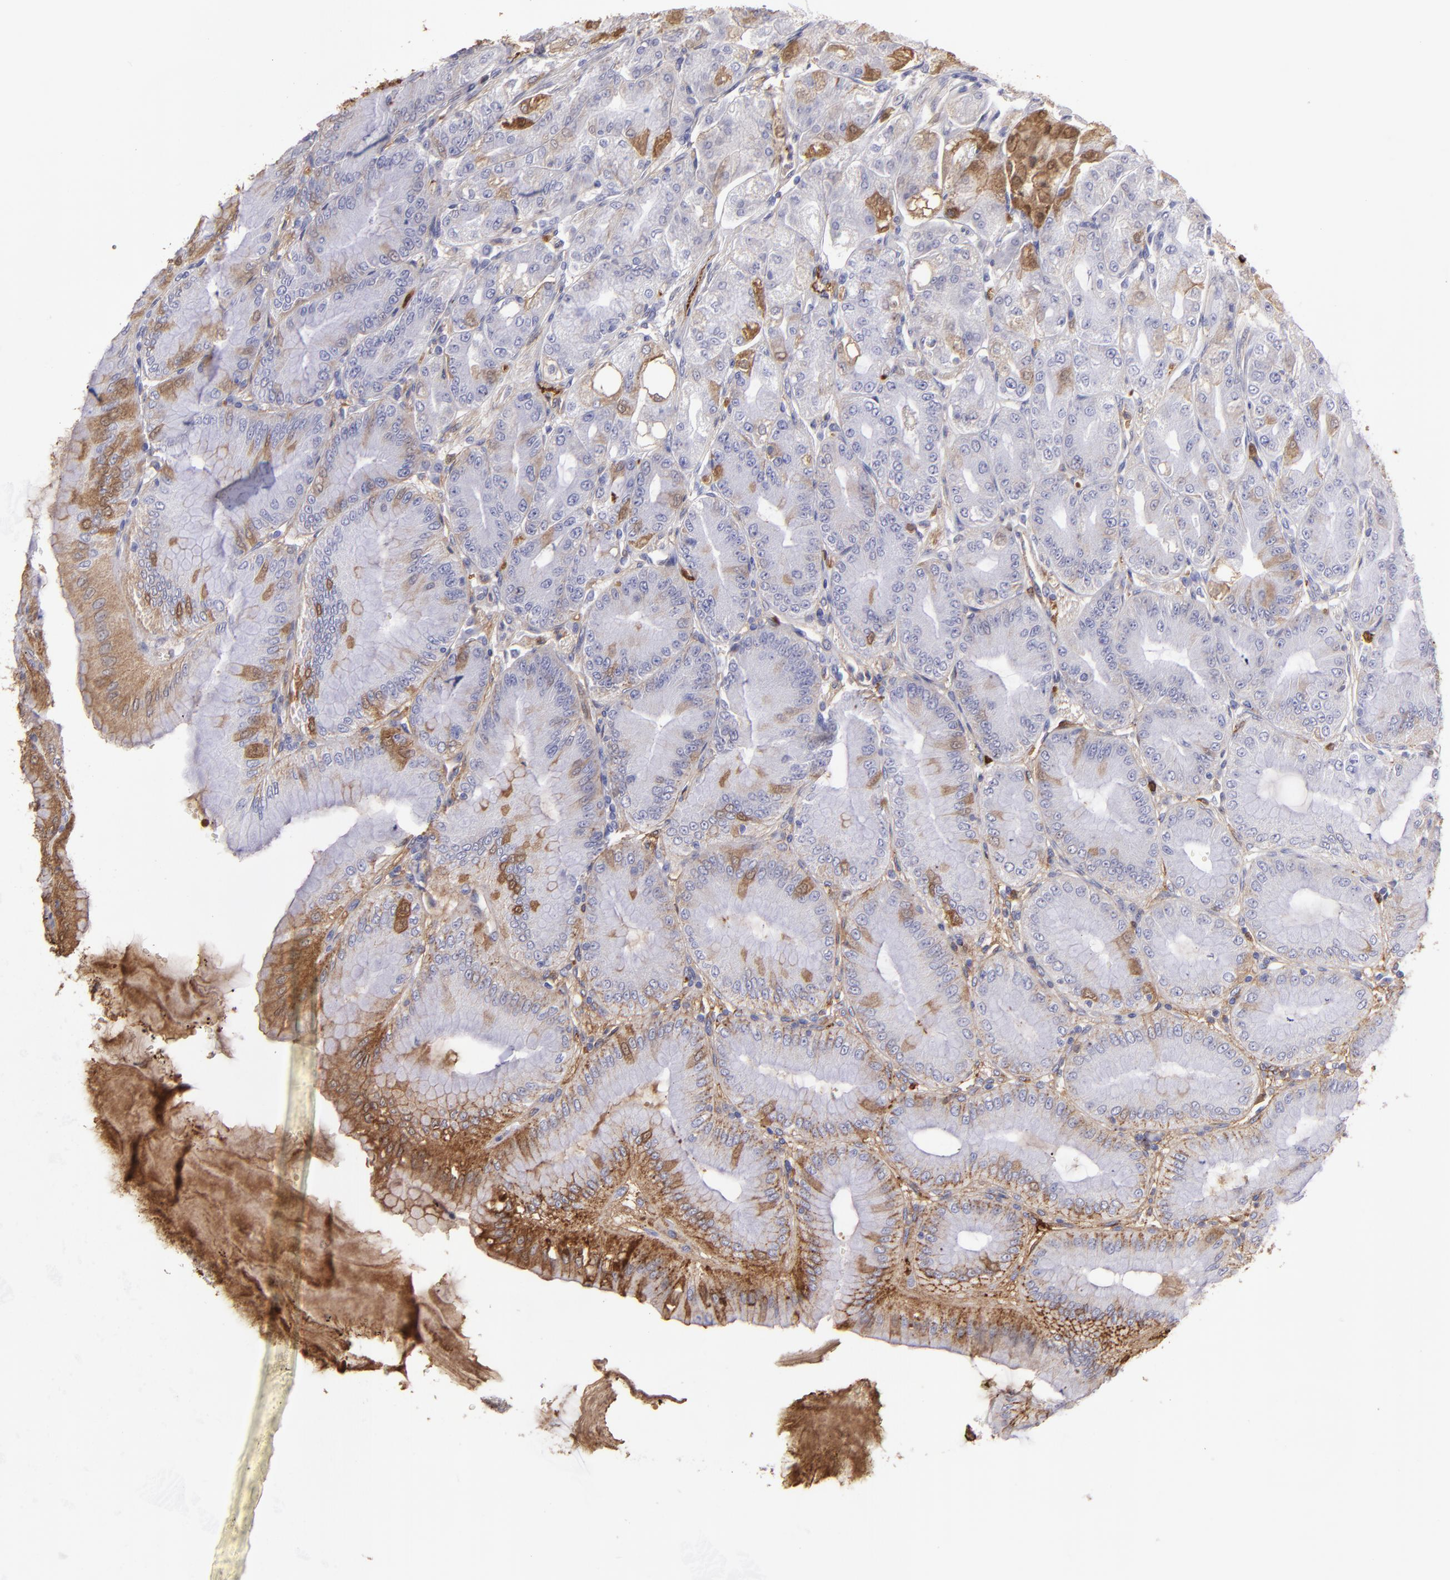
{"staining": {"intensity": "moderate", "quantity": "<25%", "location": "cytoplasmic/membranous"}, "tissue": "stomach", "cell_type": "Glandular cells", "image_type": "normal", "snomed": [{"axis": "morphology", "description": "Normal tissue, NOS"}, {"axis": "topography", "description": "Stomach, lower"}], "caption": "Immunohistochemical staining of unremarkable human stomach exhibits <25% levels of moderate cytoplasmic/membranous protein expression in approximately <25% of glandular cells. Using DAB (brown) and hematoxylin (blue) stains, captured at high magnification using brightfield microscopy.", "gene": "FGB", "patient": {"sex": "male", "age": 71}}